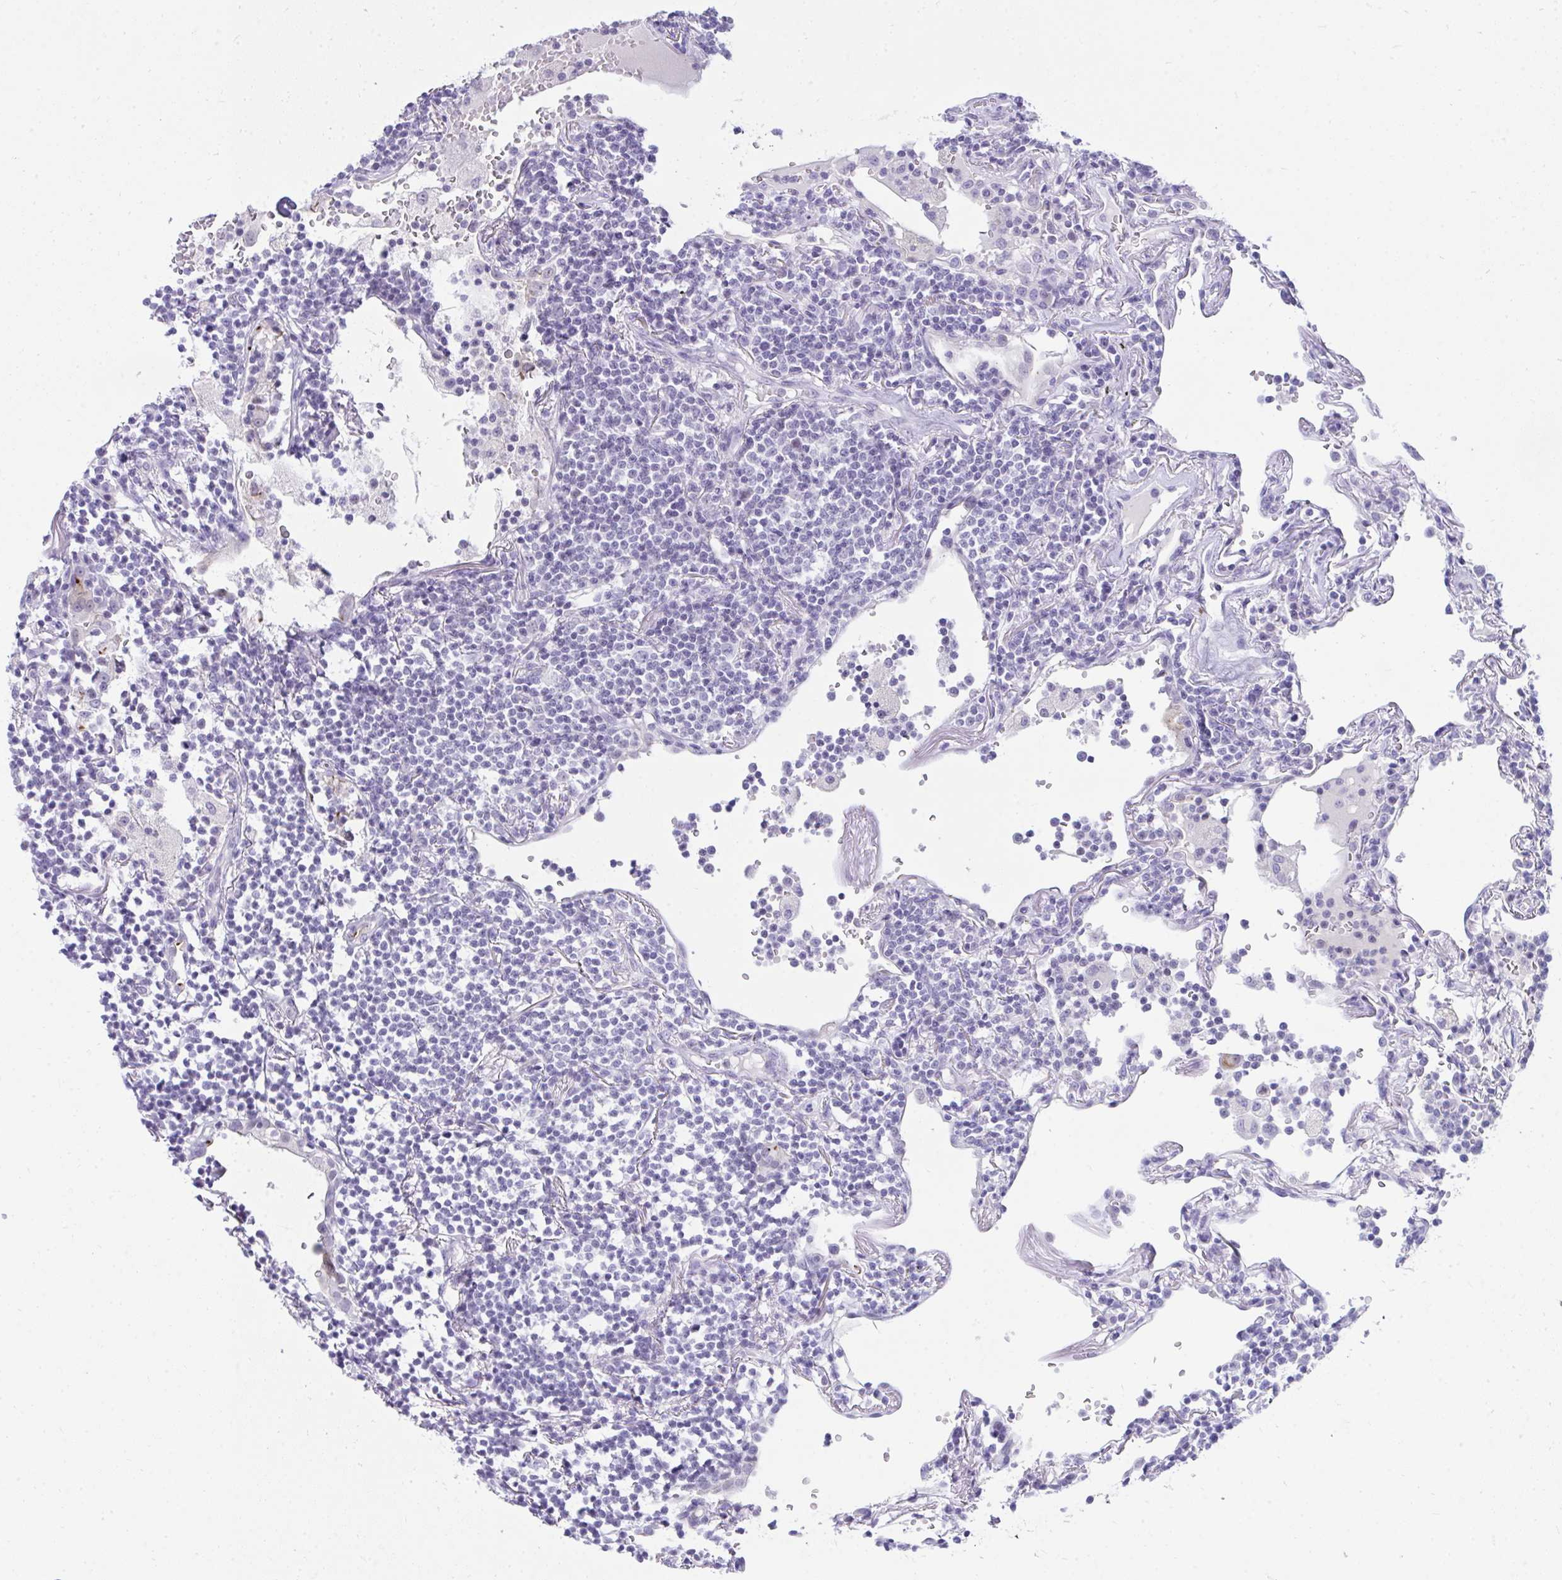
{"staining": {"intensity": "negative", "quantity": "none", "location": "none"}, "tissue": "lymphoma", "cell_type": "Tumor cells", "image_type": "cancer", "snomed": [{"axis": "morphology", "description": "Malignant lymphoma, non-Hodgkin's type, Low grade"}, {"axis": "topography", "description": "Lung"}], "caption": "IHC histopathology image of human low-grade malignant lymphoma, non-Hodgkin's type stained for a protein (brown), which shows no expression in tumor cells.", "gene": "OR5F1", "patient": {"sex": "female", "age": 71}}